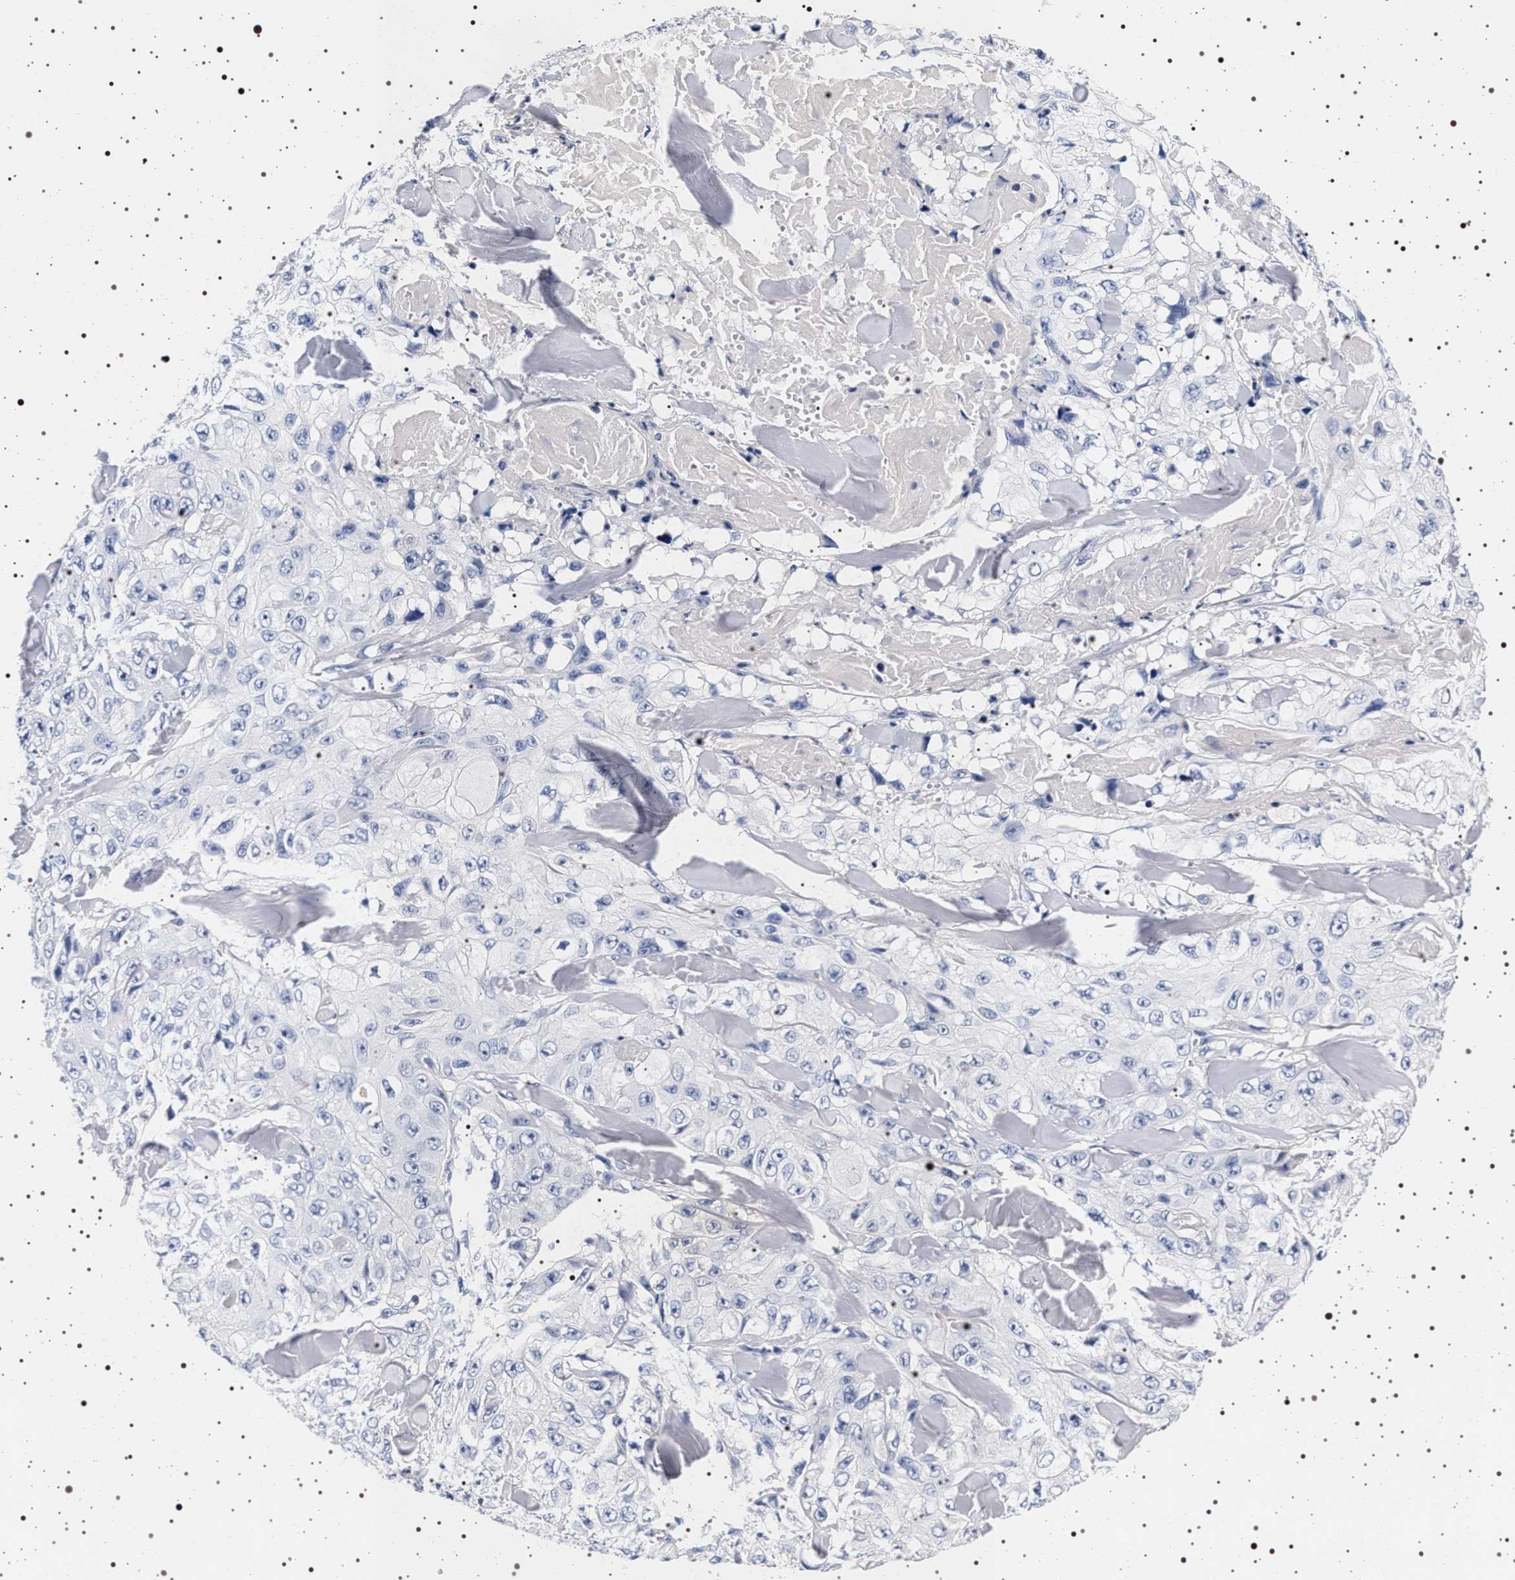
{"staining": {"intensity": "negative", "quantity": "none", "location": "none"}, "tissue": "skin cancer", "cell_type": "Tumor cells", "image_type": "cancer", "snomed": [{"axis": "morphology", "description": "Squamous cell carcinoma, NOS"}, {"axis": "topography", "description": "Skin"}], "caption": "This photomicrograph is of skin cancer stained with IHC to label a protein in brown with the nuclei are counter-stained blue. There is no expression in tumor cells. (DAB (3,3'-diaminobenzidine) IHC, high magnification).", "gene": "MAPK10", "patient": {"sex": "male", "age": 86}}